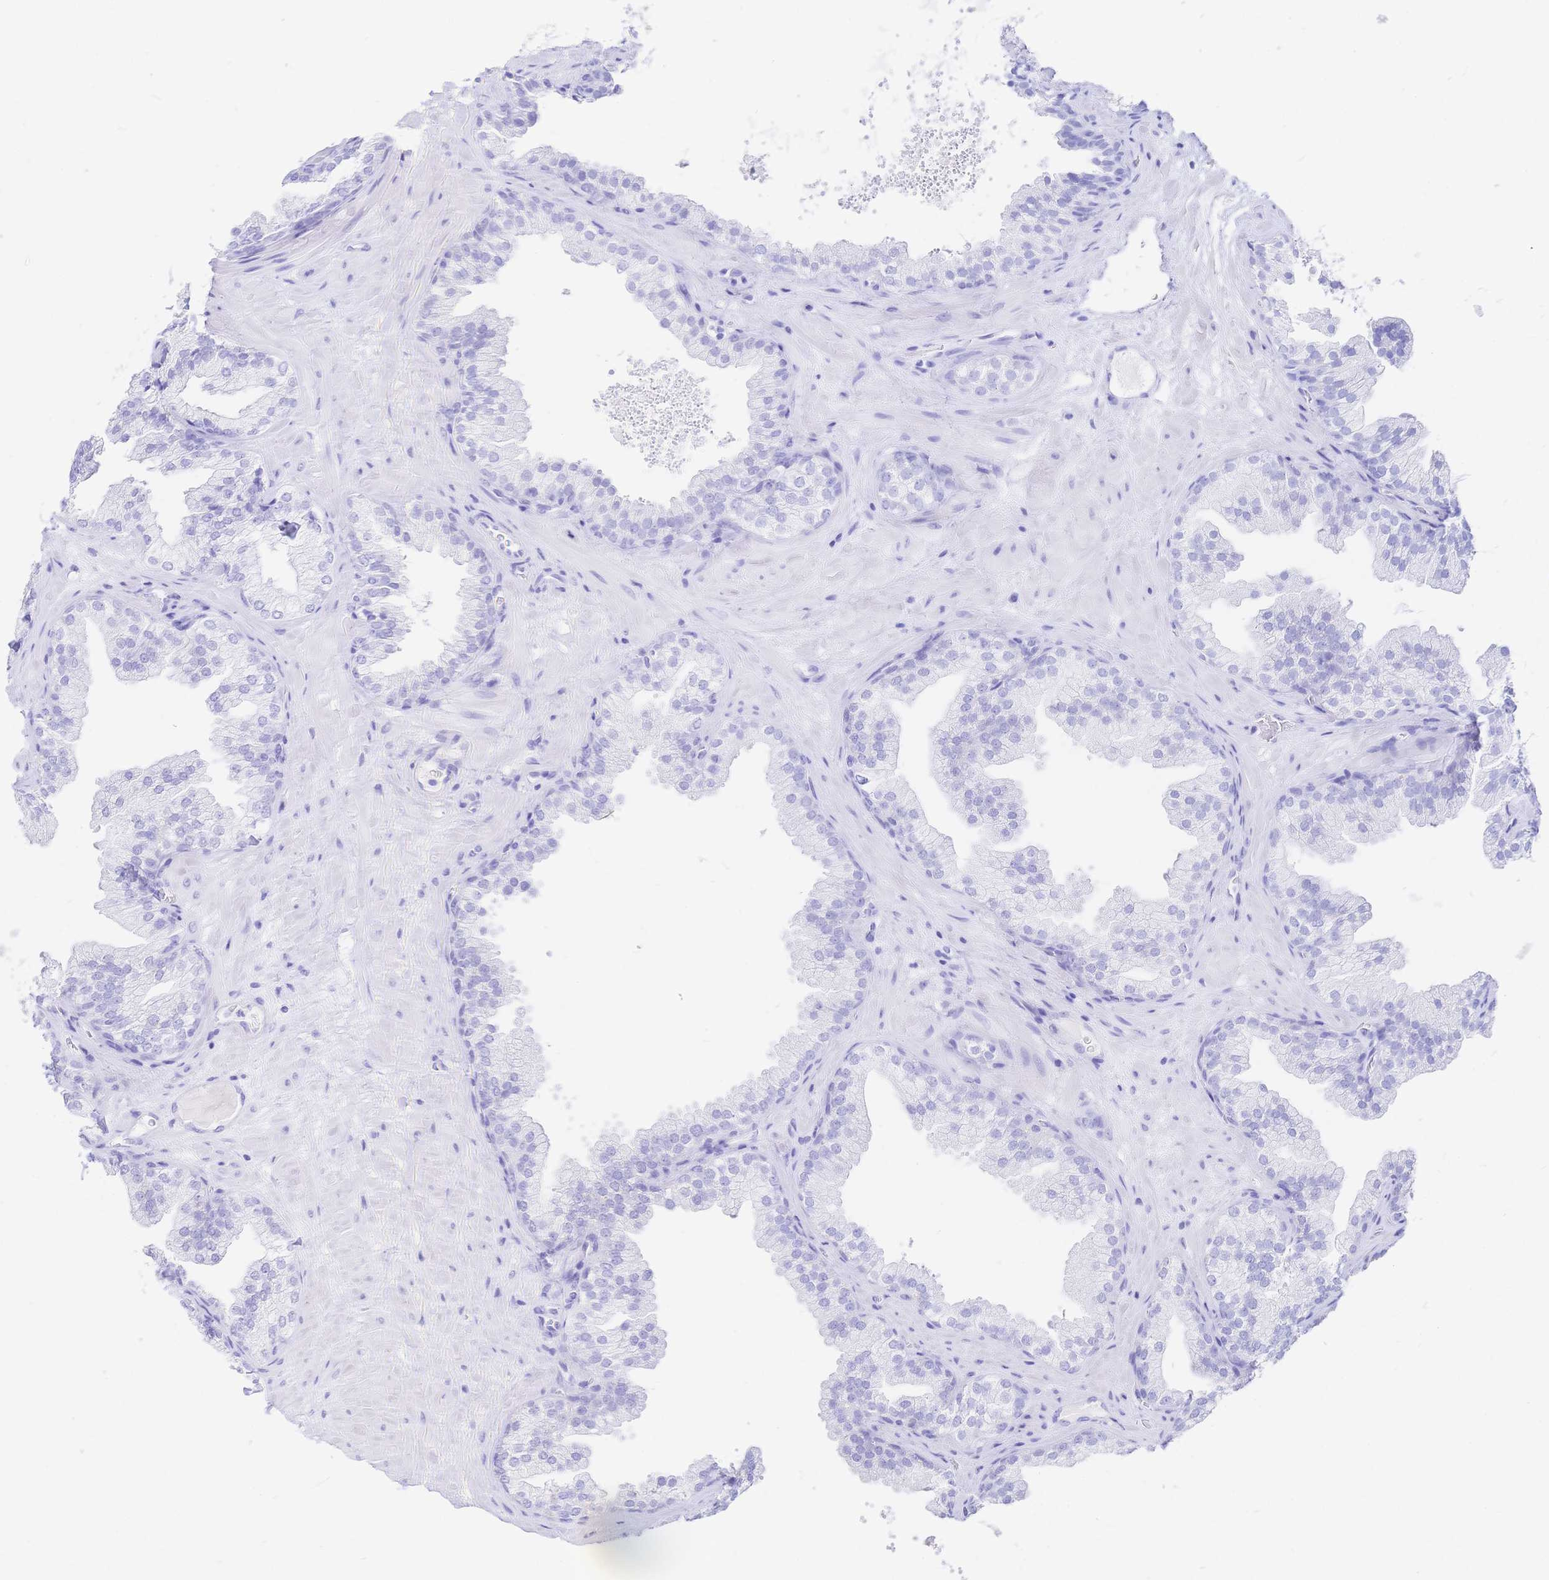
{"staining": {"intensity": "negative", "quantity": "none", "location": "none"}, "tissue": "prostate", "cell_type": "Glandular cells", "image_type": "normal", "snomed": [{"axis": "morphology", "description": "Normal tissue, NOS"}, {"axis": "topography", "description": "Prostate"}], "caption": "The photomicrograph shows no staining of glandular cells in normal prostate. Nuclei are stained in blue.", "gene": "UMOD", "patient": {"sex": "male", "age": 37}}